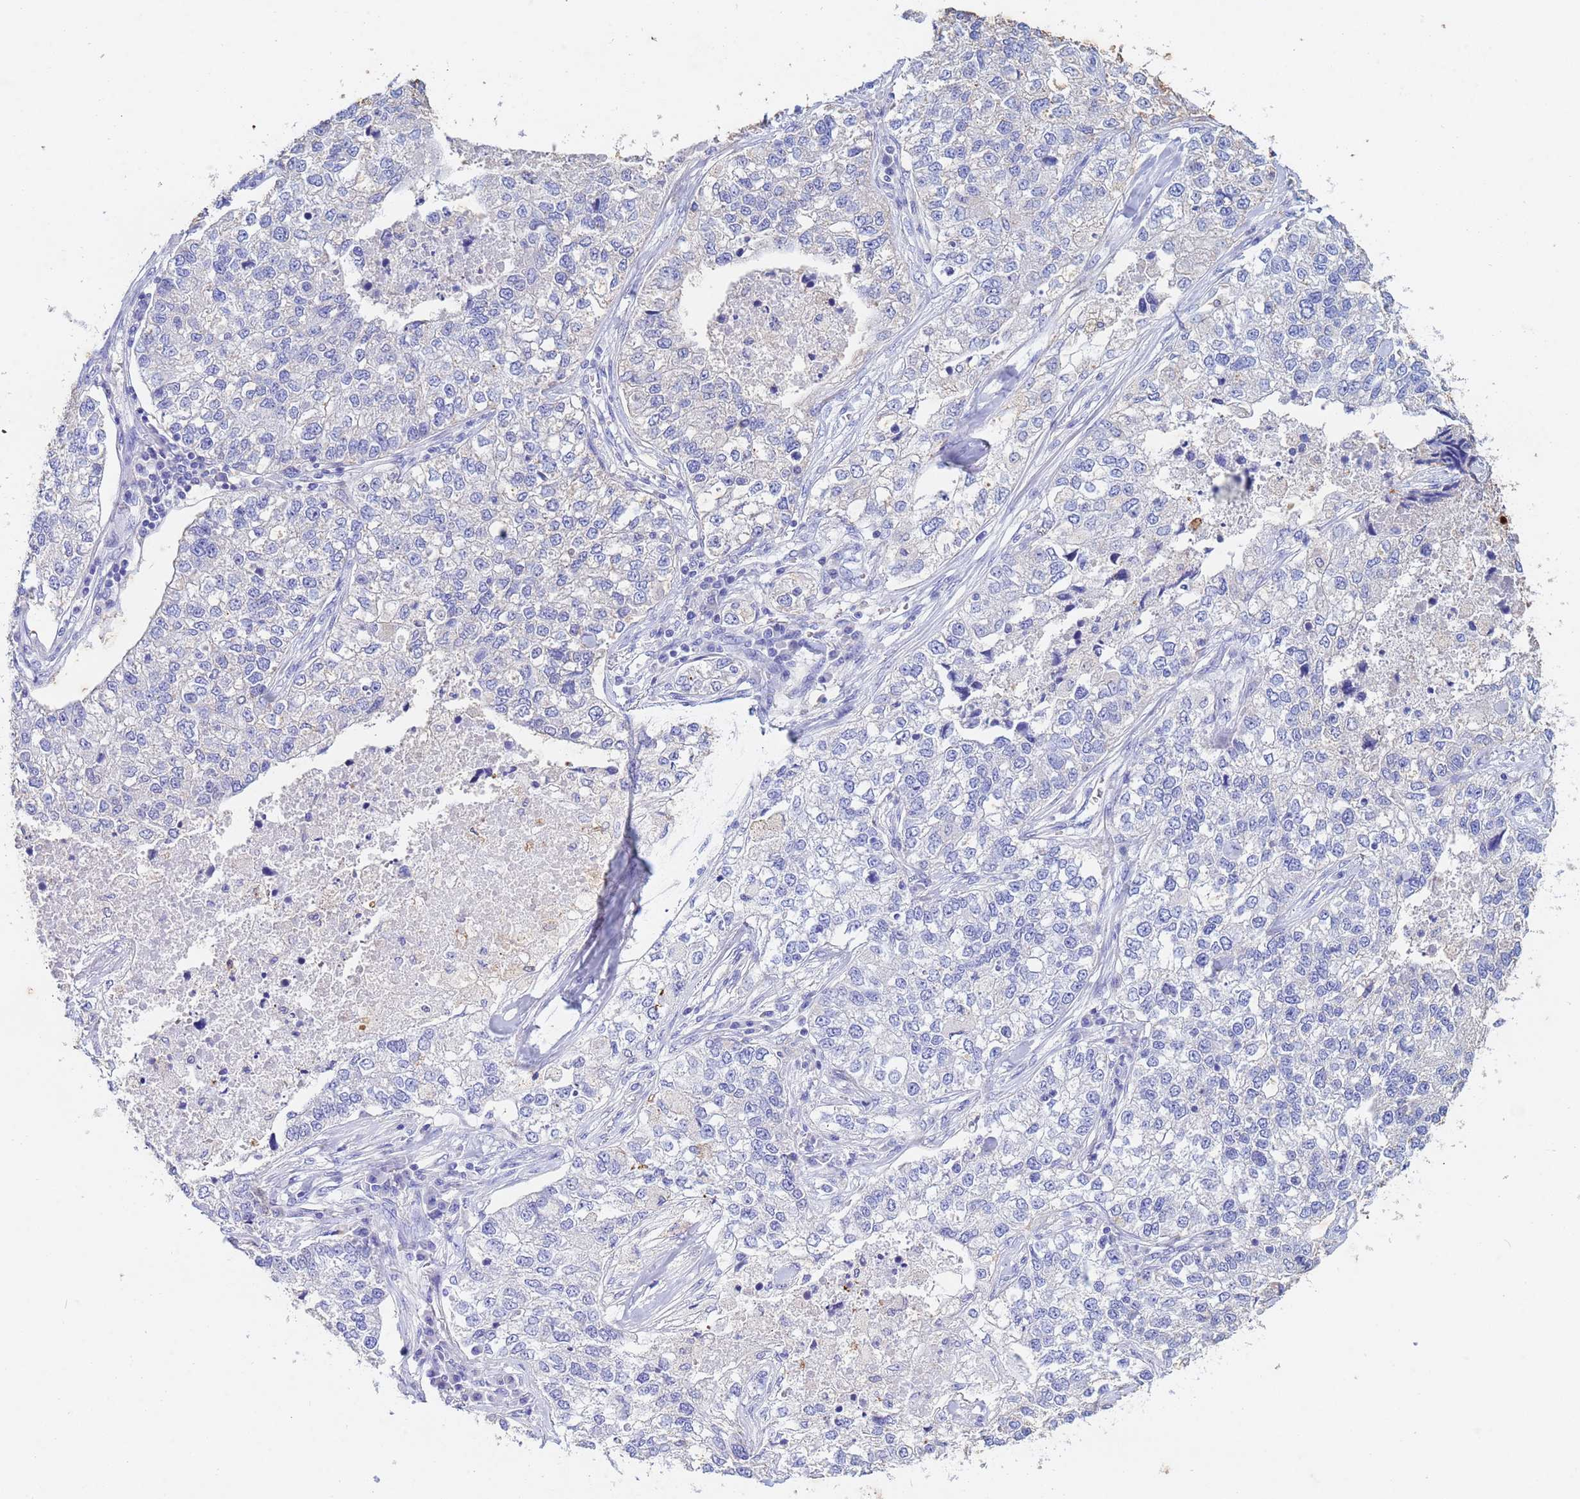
{"staining": {"intensity": "negative", "quantity": "none", "location": "none"}, "tissue": "lung cancer", "cell_type": "Tumor cells", "image_type": "cancer", "snomed": [{"axis": "morphology", "description": "Adenocarcinoma, NOS"}, {"axis": "topography", "description": "Lung"}], "caption": "Protein analysis of lung cancer (adenocarcinoma) reveals no significant positivity in tumor cells.", "gene": "CSTB", "patient": {"sex": "male", "age": 49}}